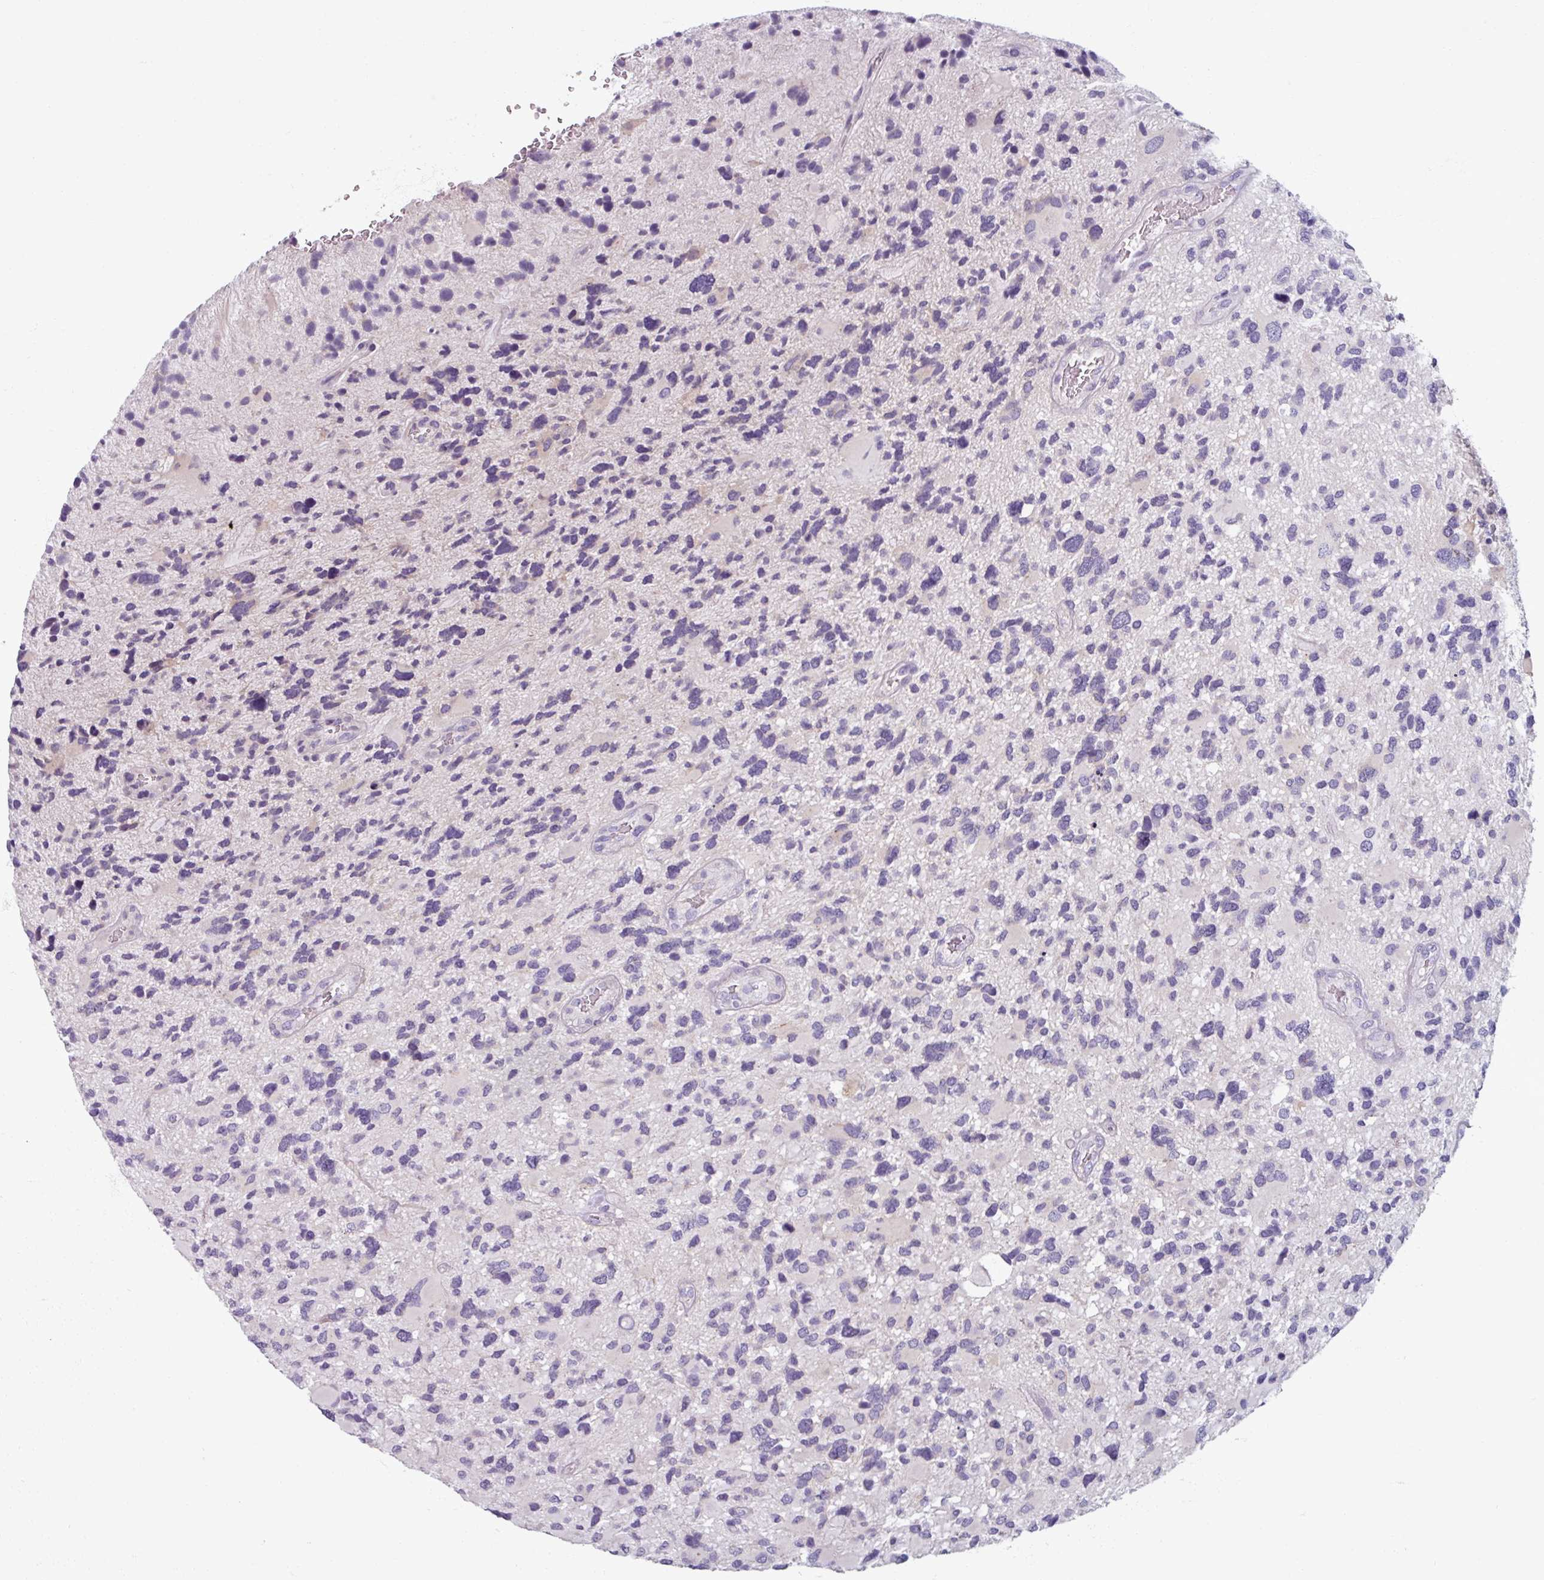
{"staining": {"intensity": "negative", "quantity": "none", "location": "none"}, "tissue": "glioma", "cell_type": "Tumor cells", "image_type": "cancer", "snomed": [{"axis": "morphology", "description": "Glioma, malignant, High grade"}, {"axis": "topography", "description": "Brain"}], "caption": "This is an immunohistochemistry image of human glioma. There is no expression in tumor cells.", "gene": "SMIM11", "patient": {"sex": "female", "age": 11}}